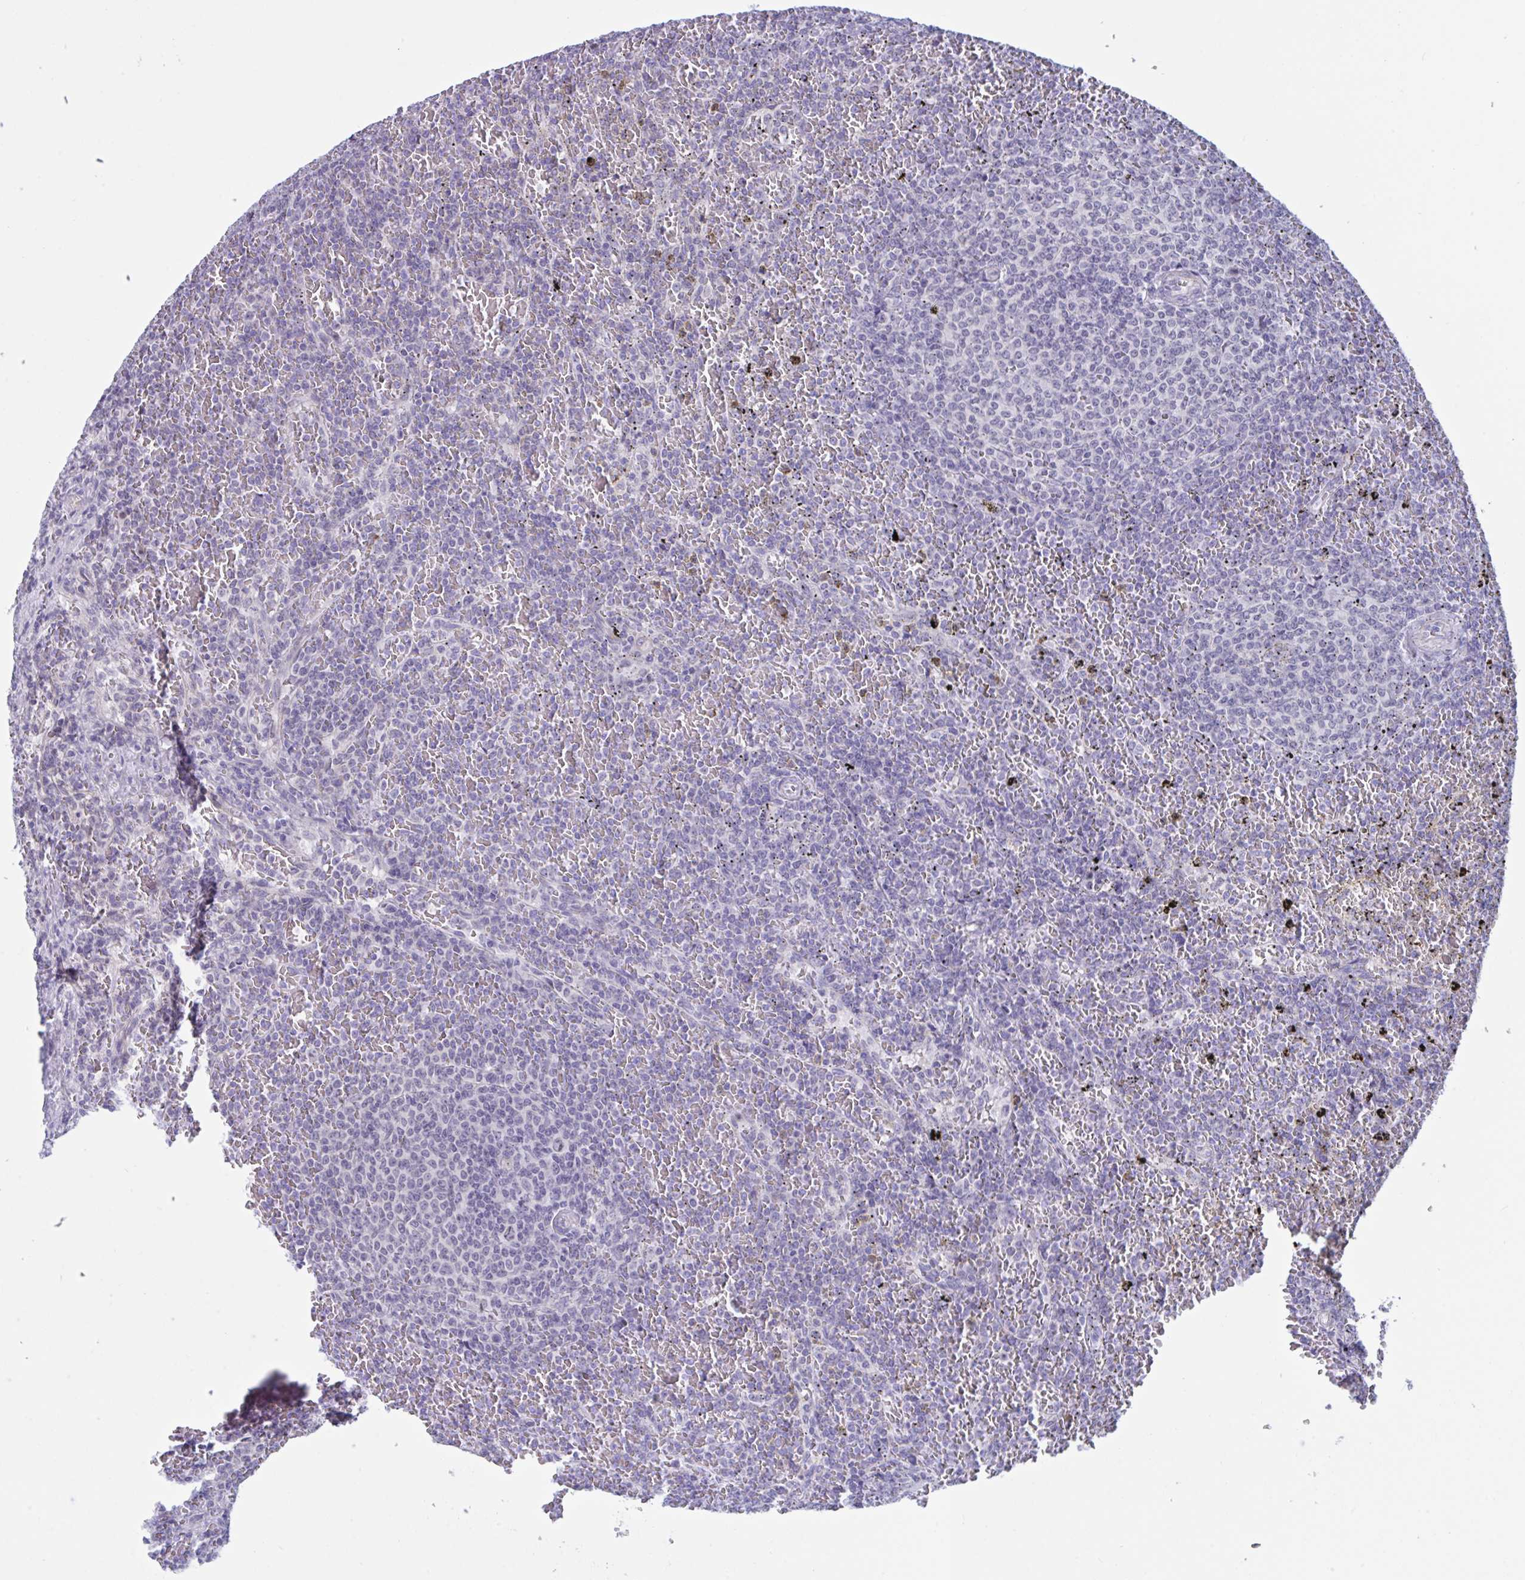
{"staining": {"intensity": "negative", "quantity": "none", "location": "none"}, "tissue": "lymphoma", "cell_type": "Tumor cells", "image_type": "cancer", "snomed": [{"axis": "morphology", "description": "Malignant lymphoma, non-Hodgkin's type, Low grade"}, {"axis": "topography", "description": "Spleen"}], "caption": "An IHC image of lymphoma is shown. There is no staining in tumor cells of lymphoma. The staining was performed using DAB (3,3'-diaminobenzidine) to visualize the protein expression in brown, while the nuclei were stained in blue with hematoxylin (Magnification: 20x).", "gene": "DOCK11", "patient": {"sex": "female", "age": 77}}